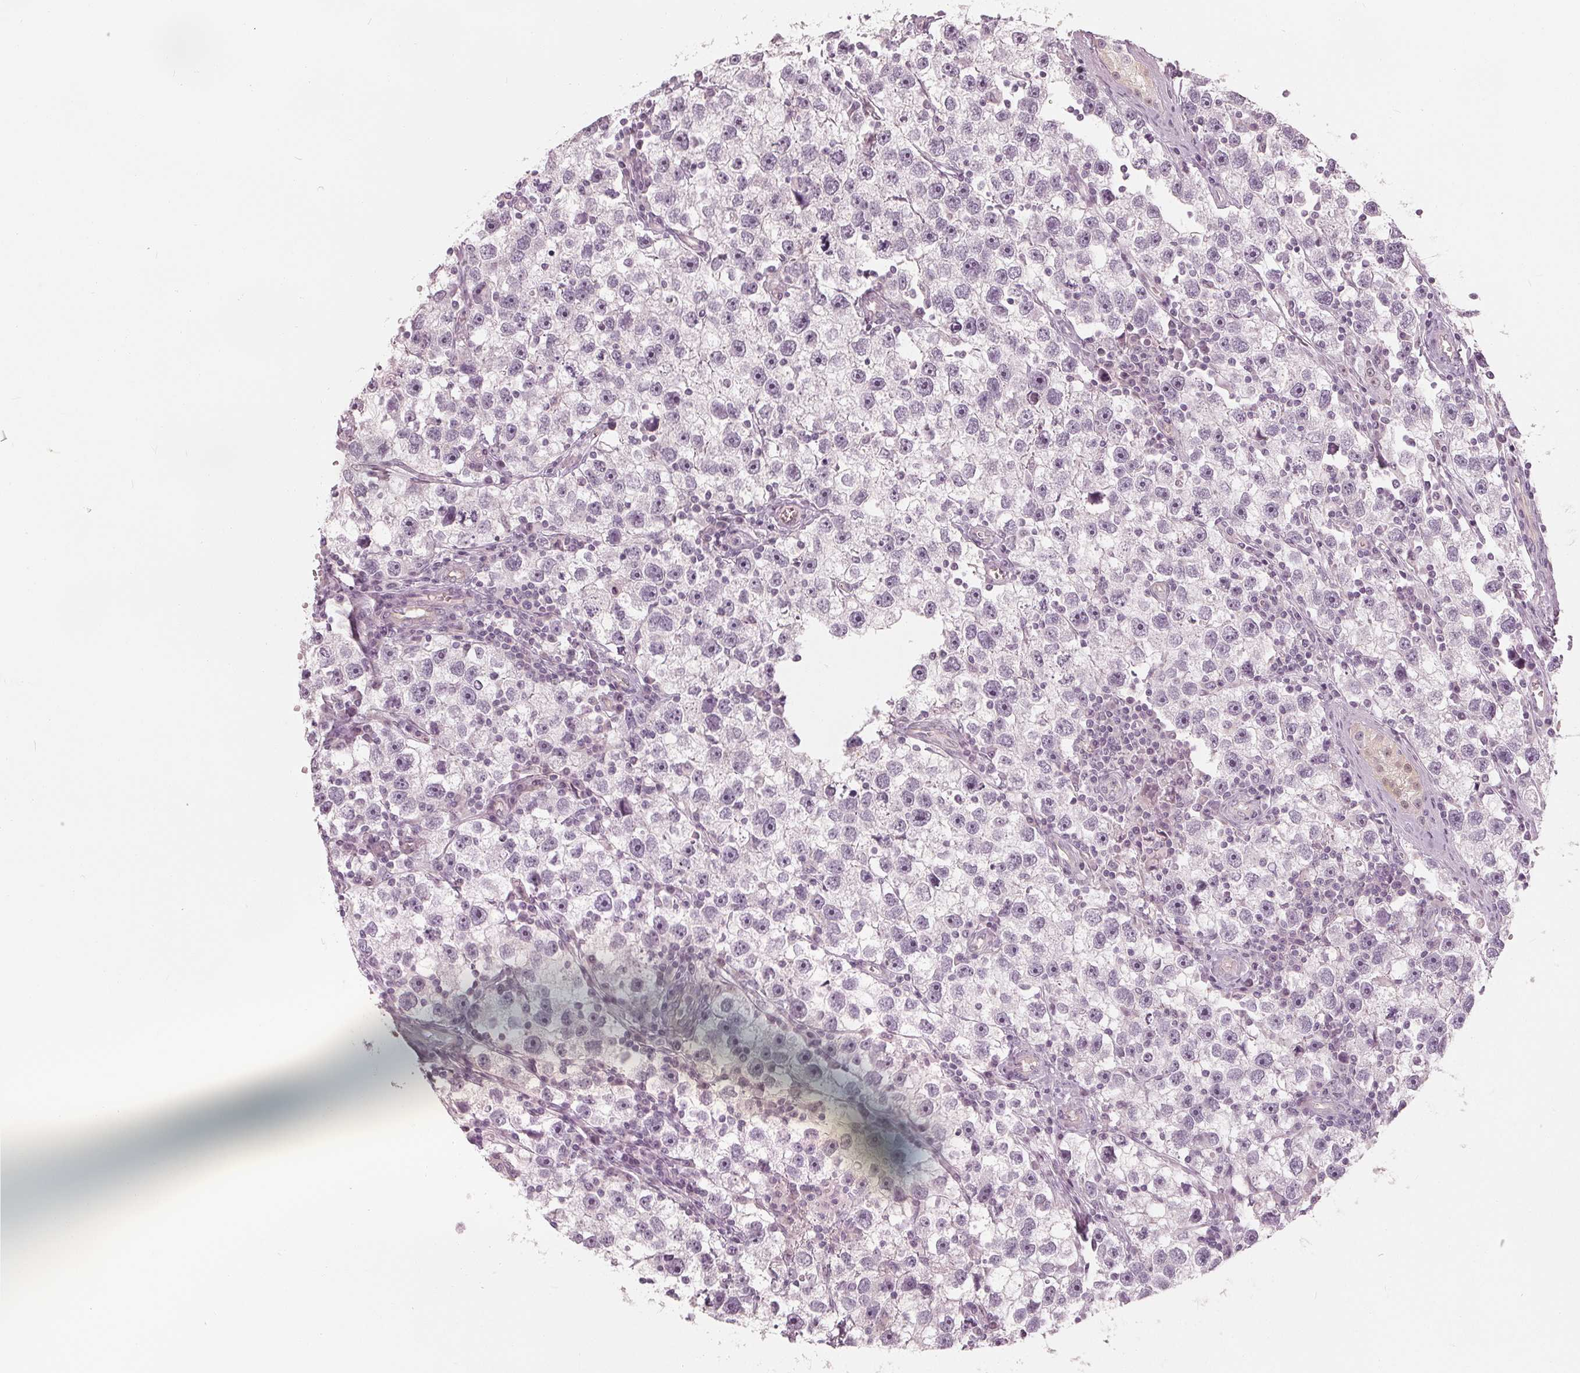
{"staining": {"intensity": "negative", "quantity": "none", "location": "none"}, "tissue": "testis cancer", "cell_type": "Tumor cells", "image_type": "cancer", "snomed": [{"axis": "morphology", "description": "Seminoma, NOS"}, {"axis": "topography", "description": "Testis"}], "caption": "Immunohistochemistry micrograph of human seminoma (testis) stained for a protein (brown), which exhibits no staining in tumor cells.", "gene": "SAT2", "patient": {"sex": "male", "age": 30}}